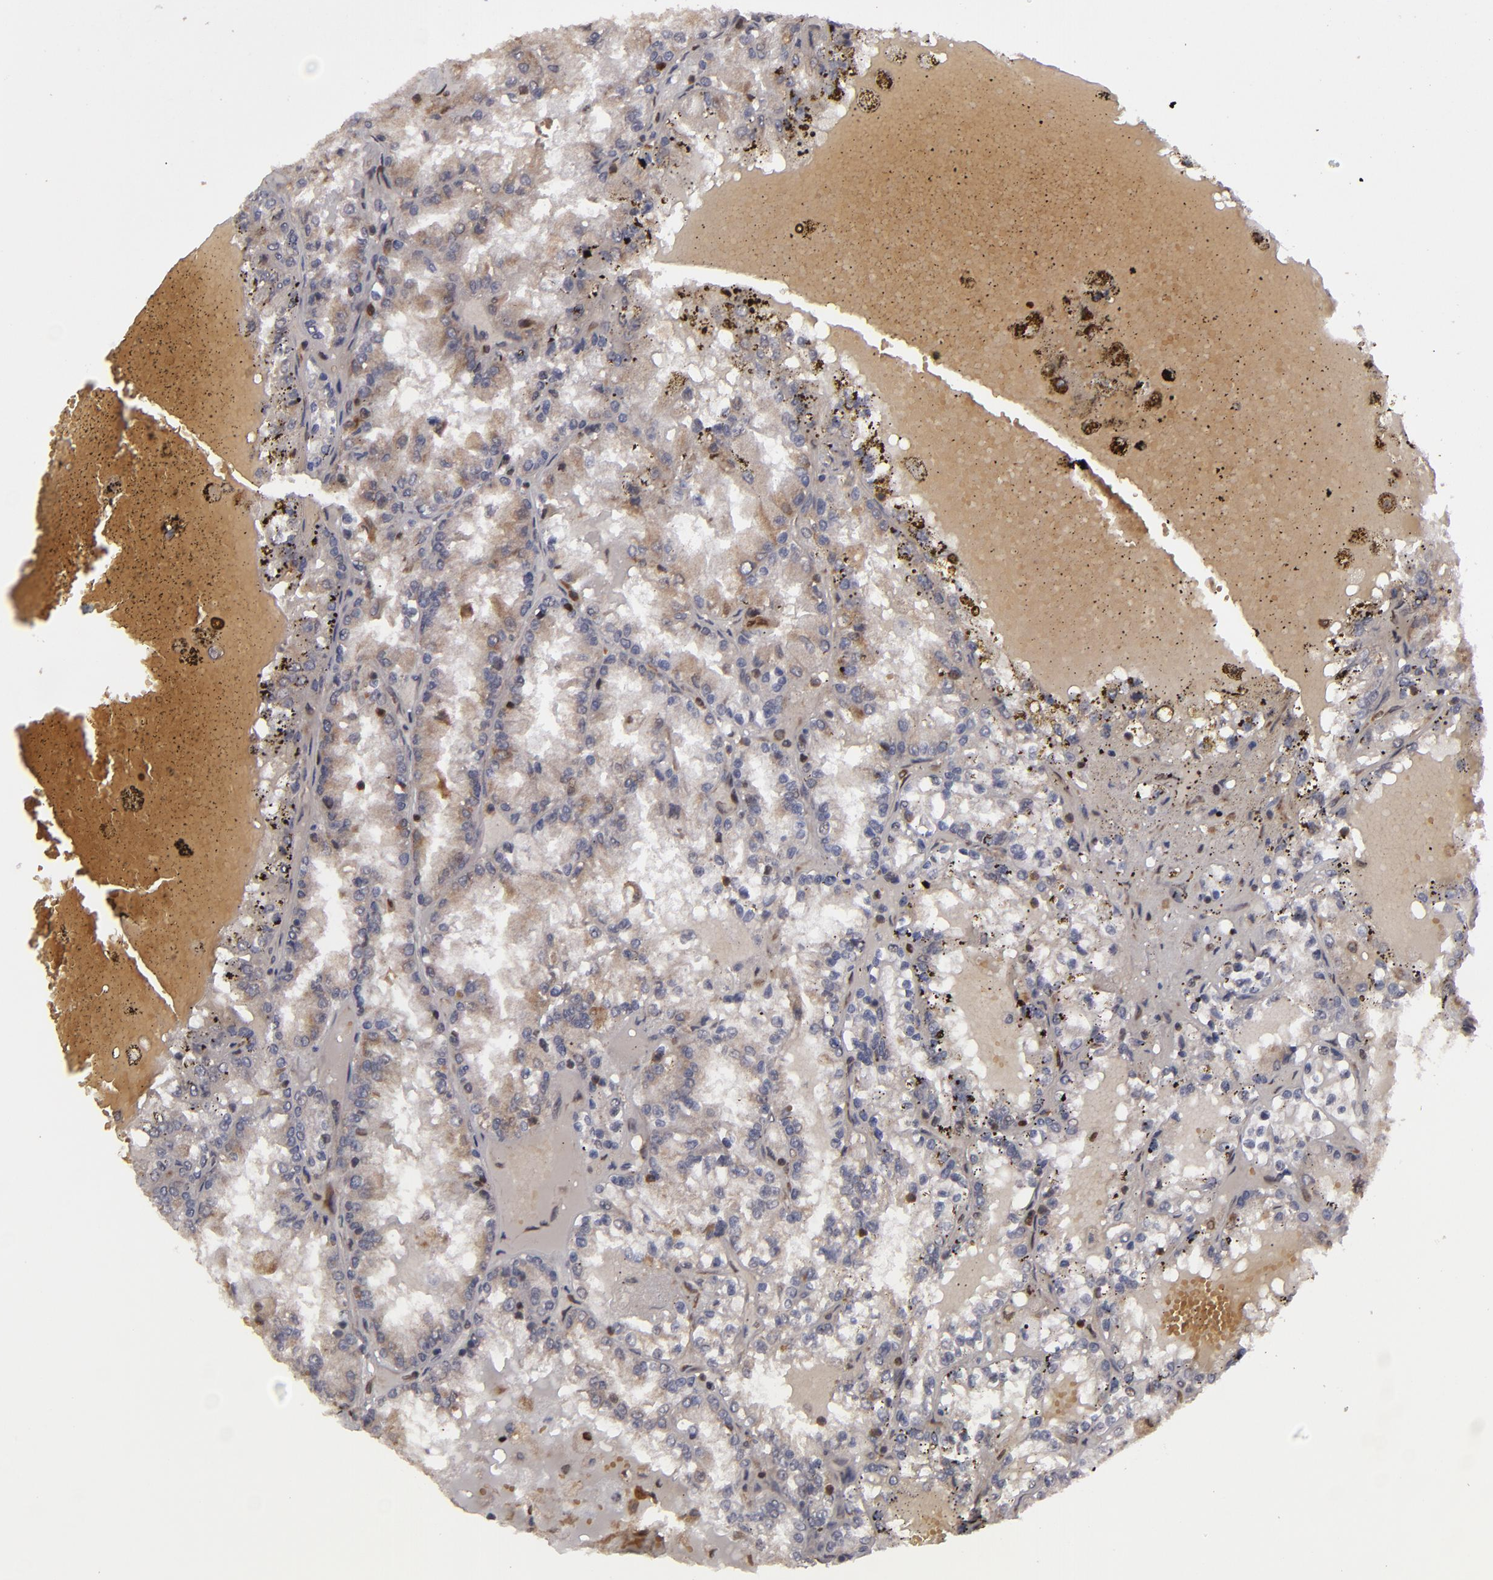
{"staining": {"intensity": "weak", "quantity": "25%-75%", "location": "cytoplasmic/membranous"}, "tissue": "renal cancer", "cell_type": "Tumor cells", "image_type": "cancer", "snomed": [{"axis": "morphology", "description": "Adenocarcinoma, NOS"}, {"axis": "topography", "description": "Kidney"}], "caption": "Human adenocarcinoma (renal) stained for a protein (brown) reveals weak cytoplasmic/membranous positive staining in approximately 25%-75% of tumor cells.", "gene": "MAPK3", "patient": {"sex": "female", "age": 56}}